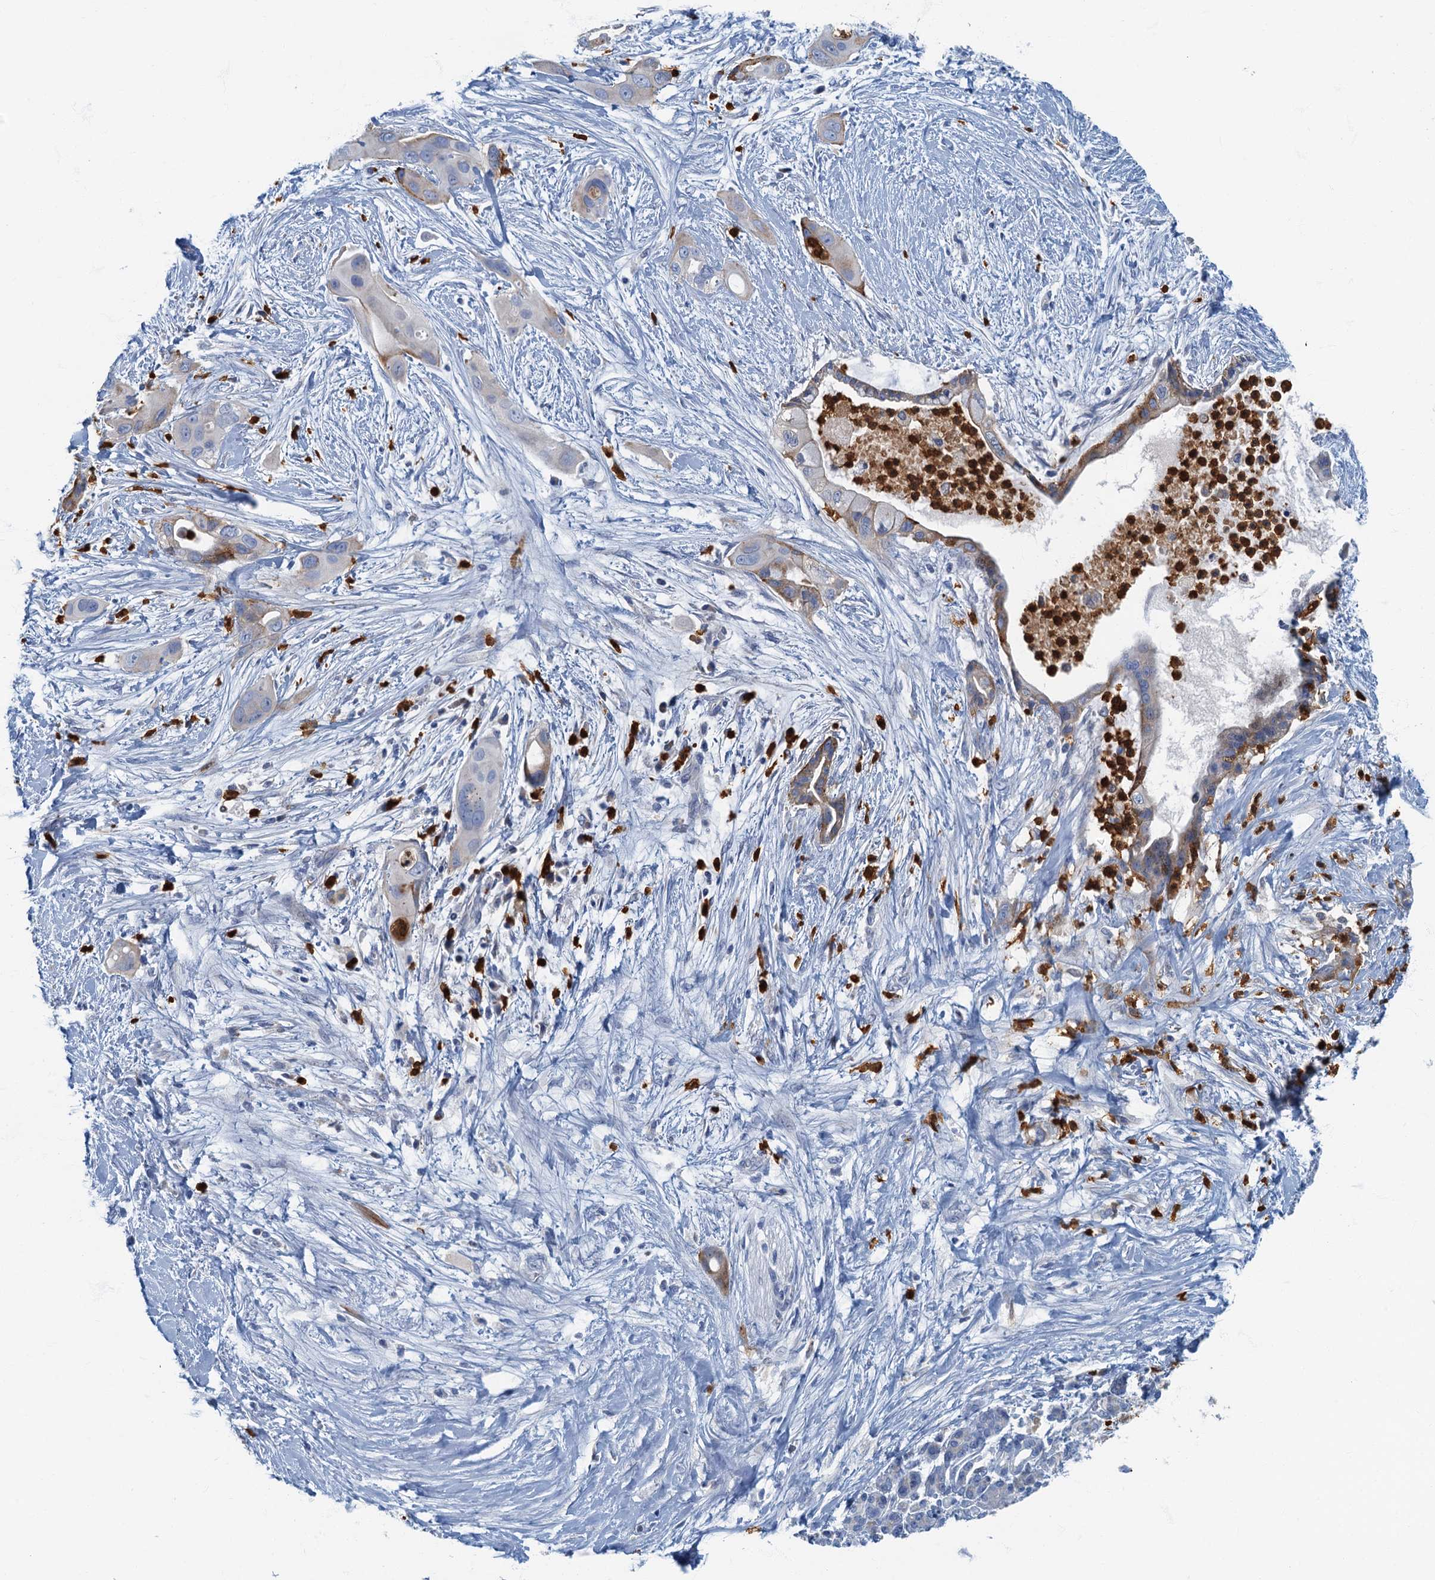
{"staining": {"intensity": "weak", "quantity": "<25%", "location": "cytoplasmic/membranous"}, "tissue": "pancreatic cancer", "cell_type": "Tumor cells", "image_type": "cancer", "snomed": [{"axis": "morphology", "description": "Adenocarcinoma, NOS"}, {"axis": "topography", "description": "Pancreas"}], "caption": "DAB immunohistochemical staining of adenocarcinoma (pancreatic) reveals no significant staining in tumor cells.", "gene": "ANKDD1A", "patient": {"sex": "male", "age": 59}}